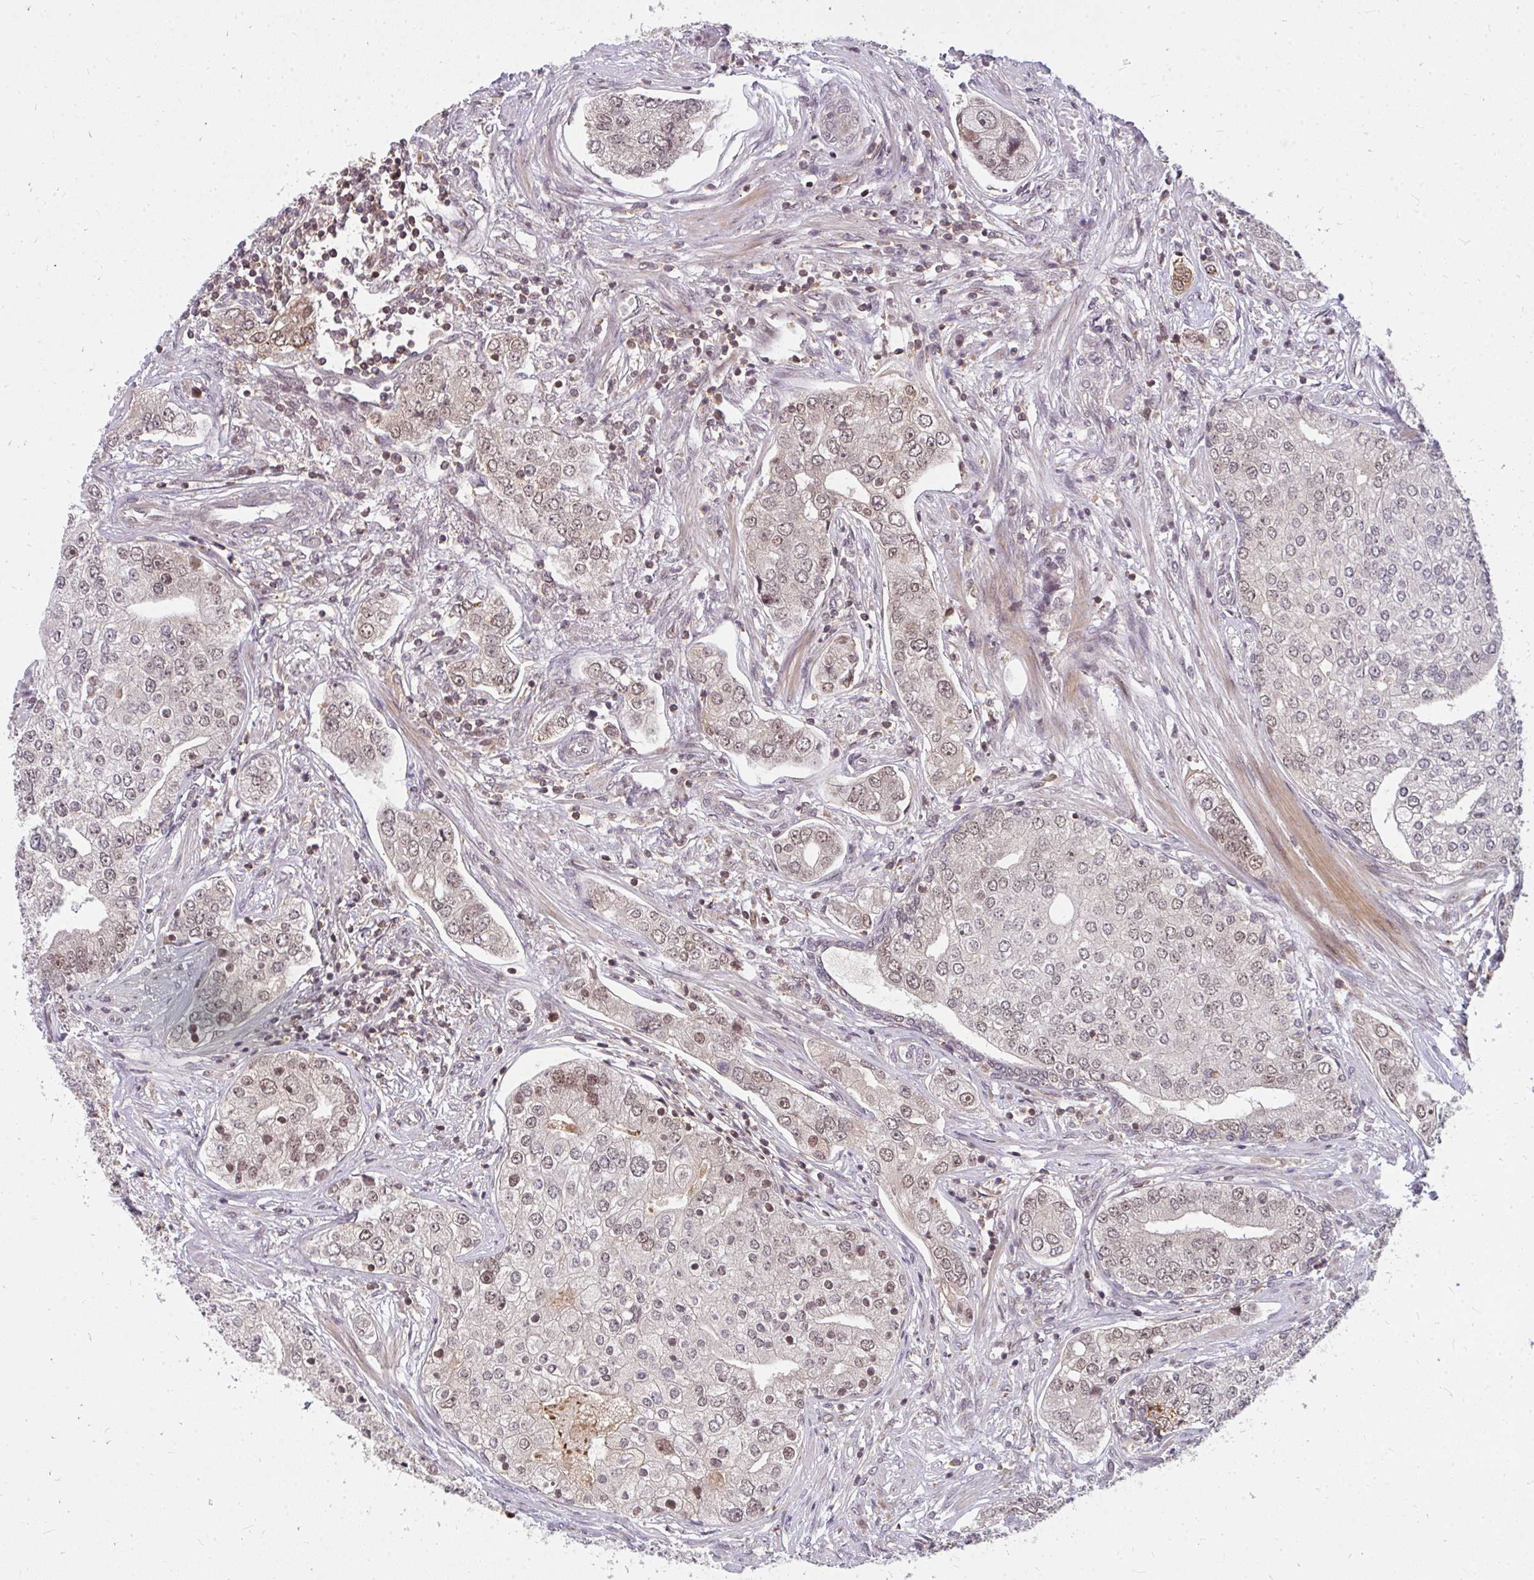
{"staining": {"intensity": "moderate", "quantity": "25%-75%", "location": "nuclear"}, "tissue": "prostate cancer", "cell_type": "Tumor cells", "image_type": "cancer", "snomed": [{"axis": "morphology", "description": "Adenocarcinoma, High grade"}, {"axis": "topography", "description": "Prostate"}], "caption": "Tumor cells display moderate nuclear staining in approximately 25%-75% of cells in high-grade adenocarcinoma (prostate). (DAB IHC with brightfield microscopy, high magnification).", "gene": "GTF3C6", "patient": {"sex": "male", "age": 60}}